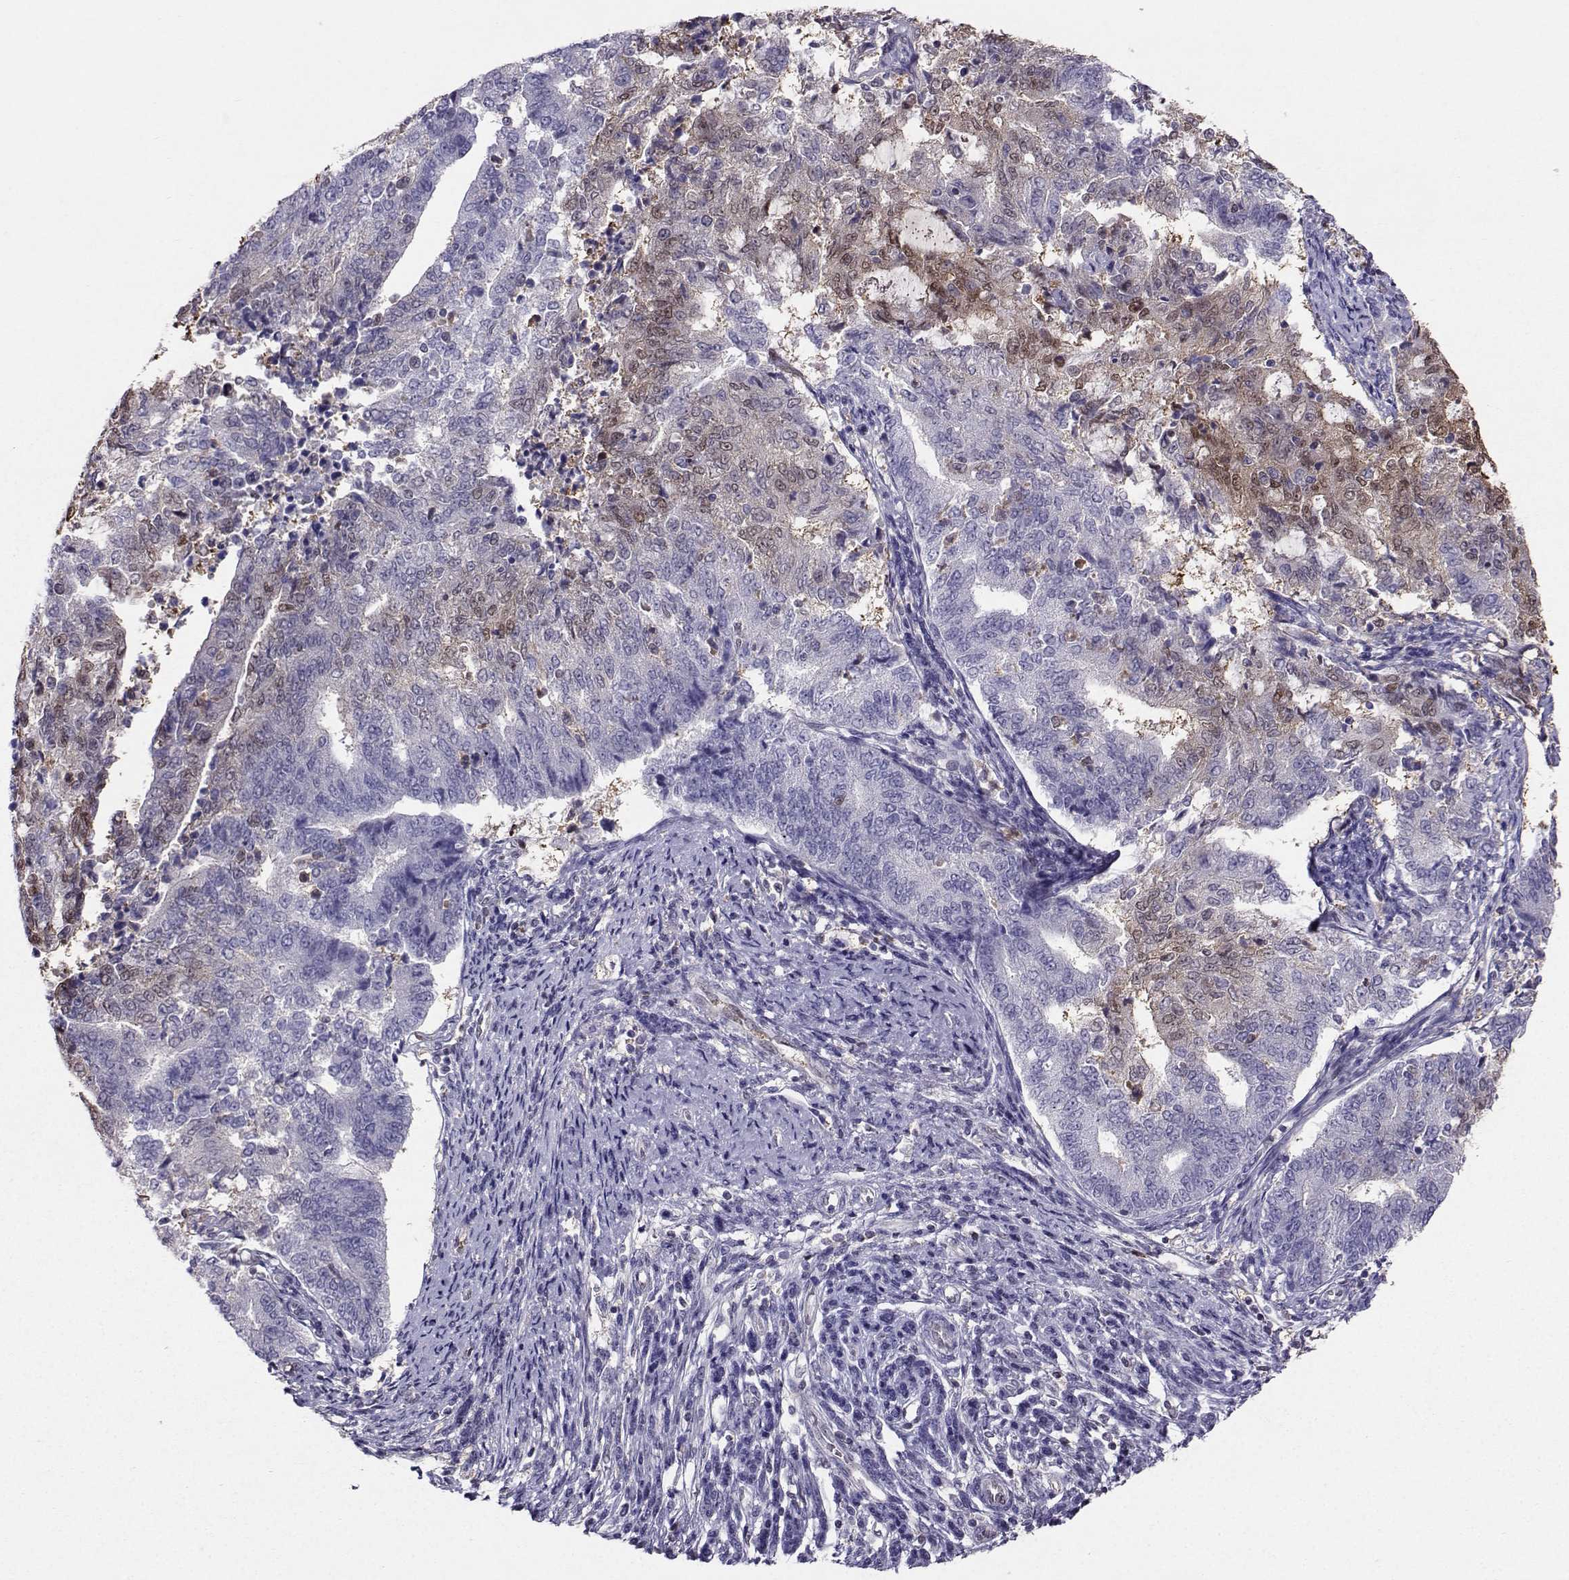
{"staining": {"intensity": "weak", "quantity": "<25%", "location": "cytoplasmic/membranous,nuclear"}, "tissue": "endometrial cancer", "cell_type": "Tumor cells", "image_type": "cancer", "snomed": [{"axis": "morphology", "description": "Adenocarcinoma, NOS"}, {"axis": "topography", "description": "Endometrium"}], "caption": "A photomicrograph of human endometrial adenocarcinoma is negative for staining in tumor cells.", "gene": "PGK1", "patient": {"sex": "female", "age": 65}}